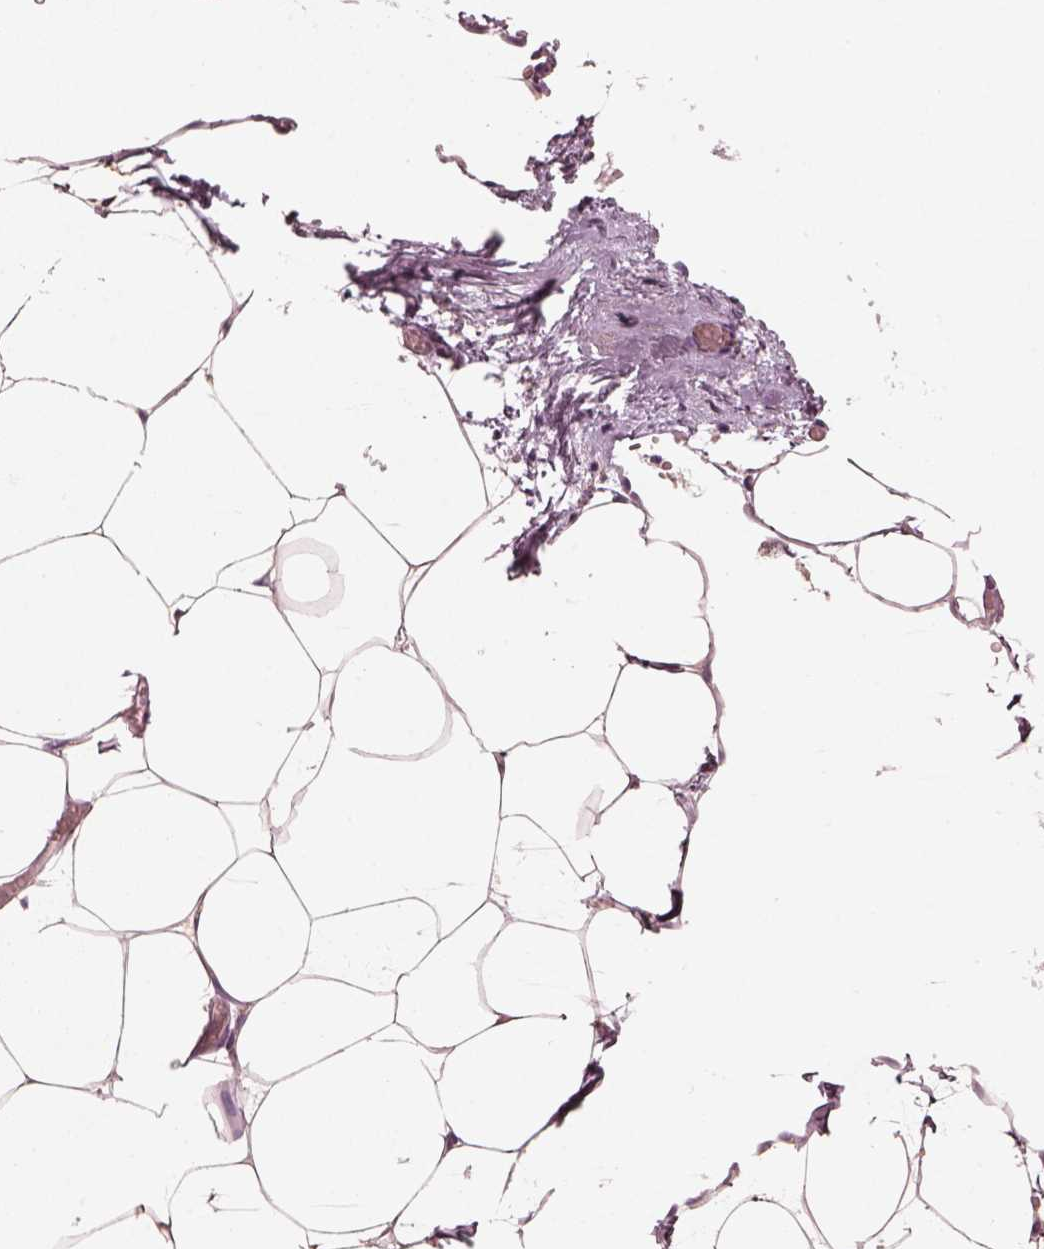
{"staining": {"intensity": "negative", "quantity": "none", "location": "none"}, "tissue": "adipose tissue", "cell_type": "Adipocytes", "image_type": "normal", "snomed": [{"axis": "morphology", "description": "Normal tissue, NOS"}, {"axis": "topography", "description": "Adipose tissue"}], "caption": "An immunohistochemistry (IHC) histopathology image of normal adipose tissue is shown. There is no staining in adipocytes of adipose tissue.", "gene": "RS1", "patient": {"sex": "male", "age": 57}}